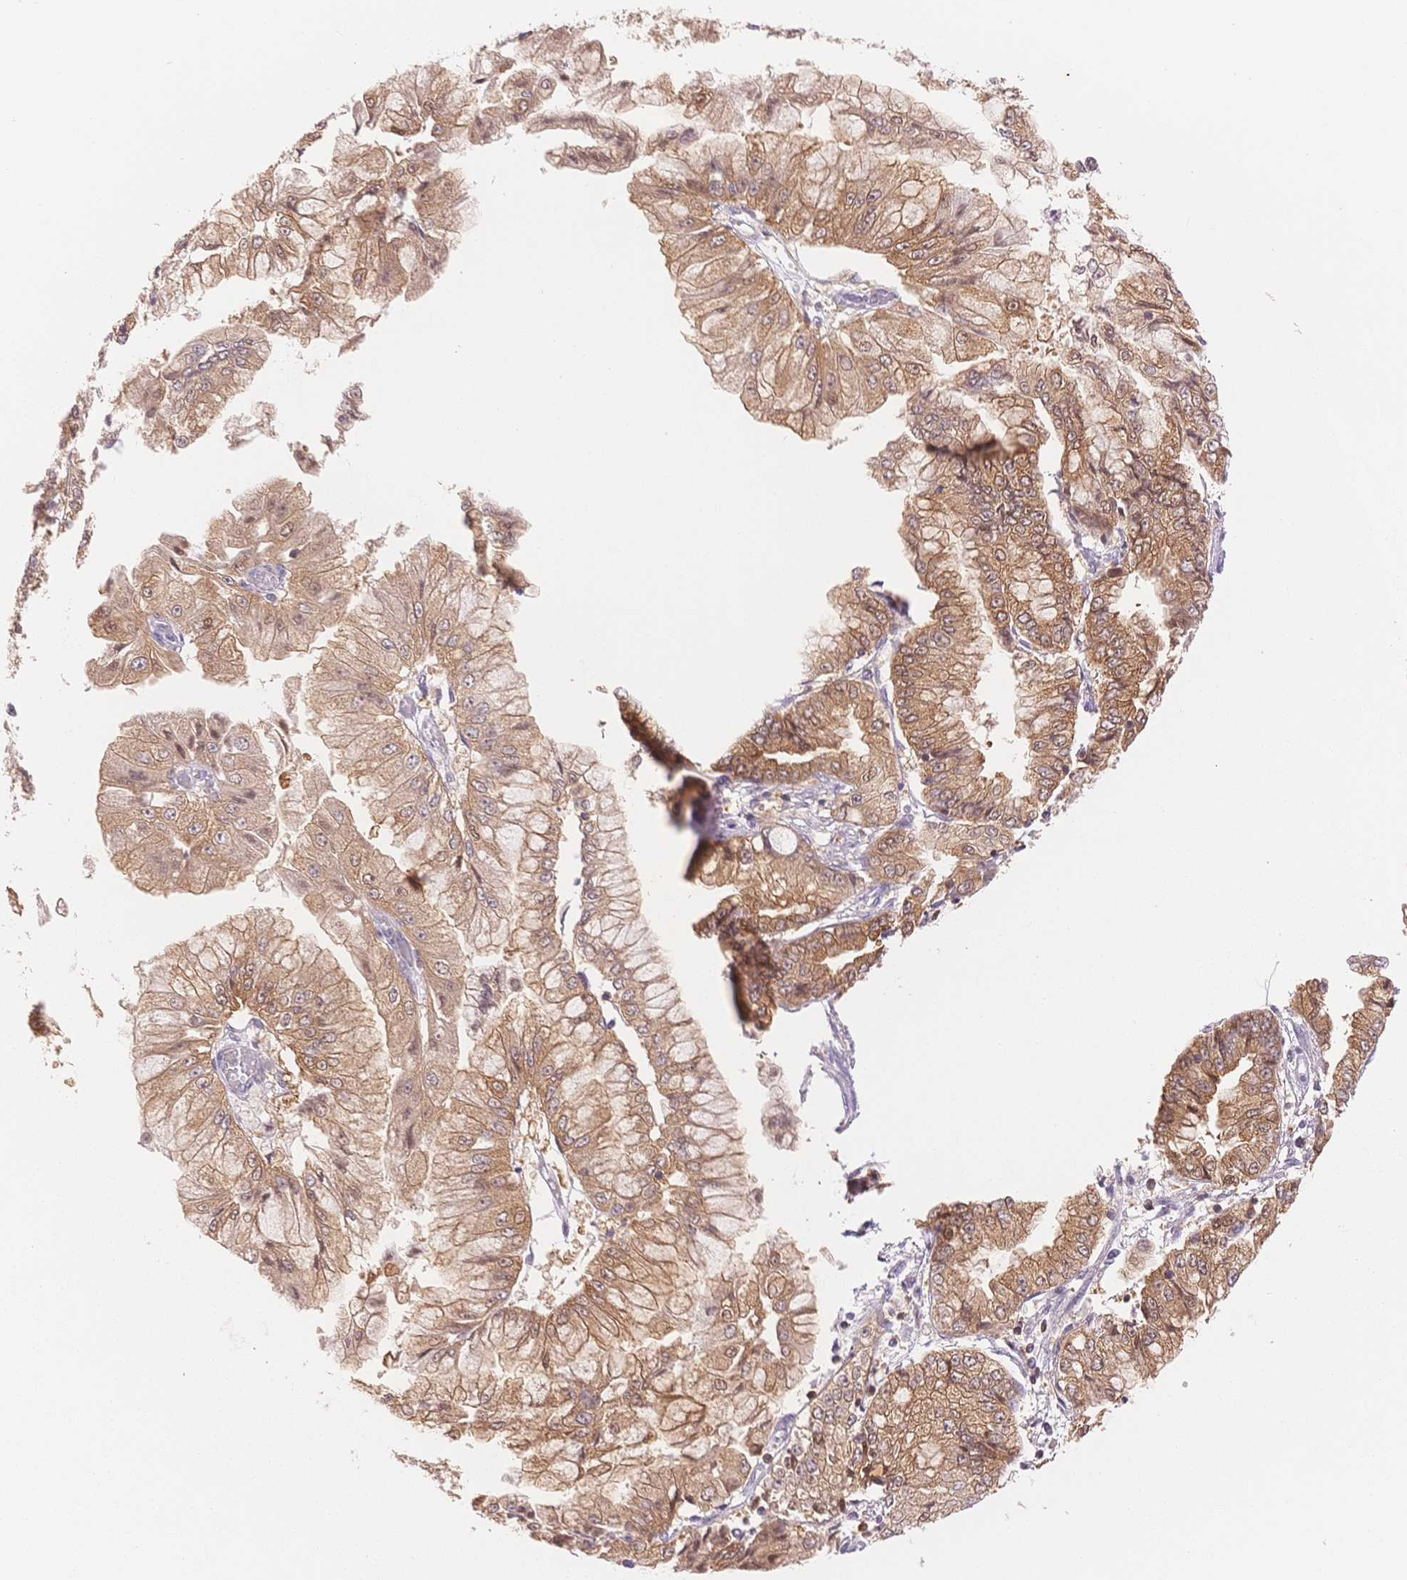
{"staining": {"intensity": "moderate", "quantity": ">75%", "location": "cytoplasmic/membranous"}, "tissue": "stomach cancer", "cell_type": "Tumor cells", "image_type": "cancer", "snomed": [{"axis": "morphology", "description": "Adenocarcinoma, NOS"}, {"axis": "topography", "description": "Stomach, upper"}], "caption": "Stomach adenocarcinoma stained with a protein marker demonstrates moderate staining in tumor cells.", "gene": "STK39", "patient": {"sex": "female", "age": 74}}